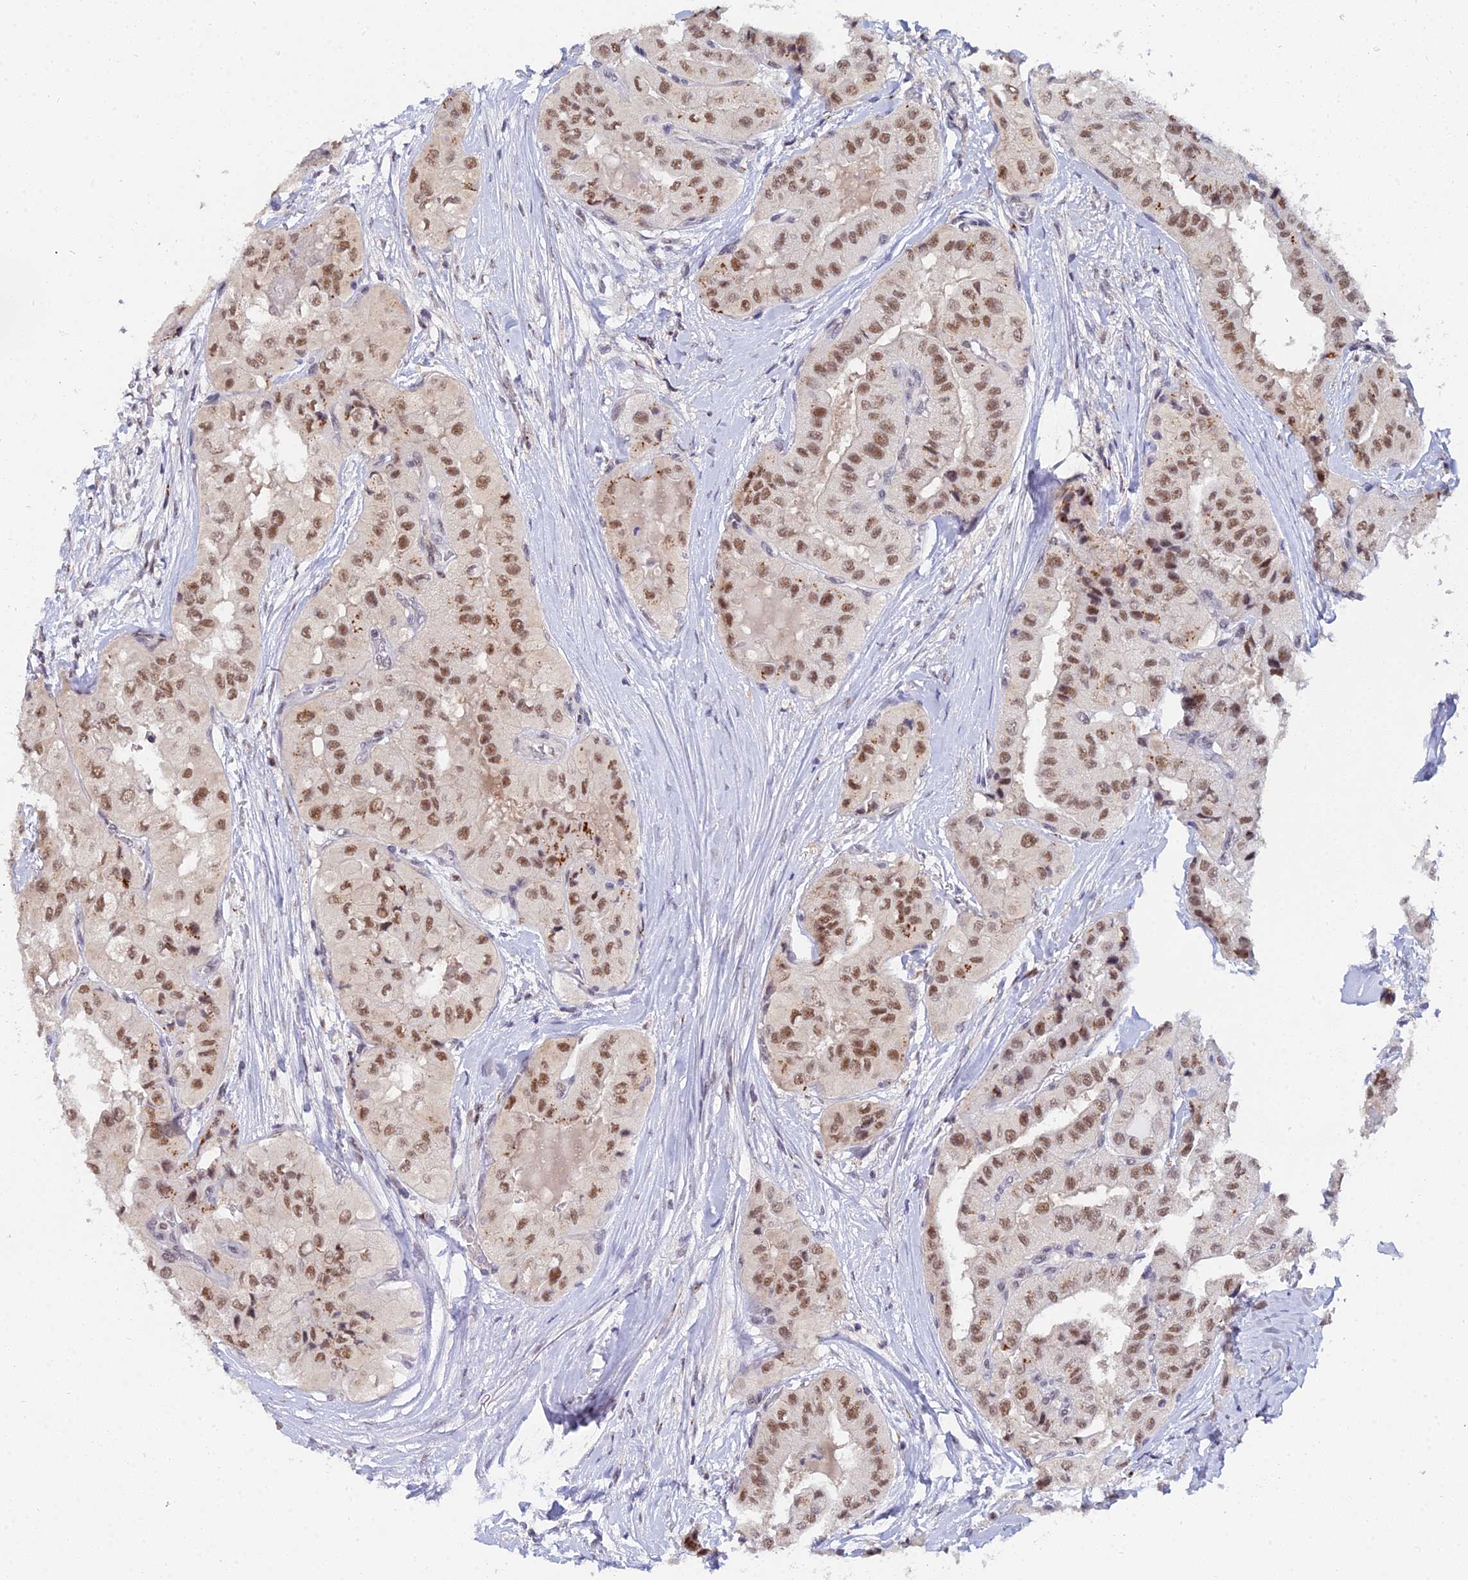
{"staining": {"intensity": "moderate", "quantity": ">75%", "location": "nuclear"}, "tissue": "thyroid cancer", "cell_type": "Tumor cells", "image_type": "cancer", "snomed": [{"axis": "morphology", "description": "Papillary adenocarcinoma, NOS"}, {"axis": "topography", "description": "Thyroid gland"}], "caption": "Immunohistochemical staining of human papillary adenocarcinoma (thyroid) reveals moderate nuclear protein positivity in approximately >75% of tumor cells.", "gene": "THOC3", "patient": {"sex": "female", "age": 59}}